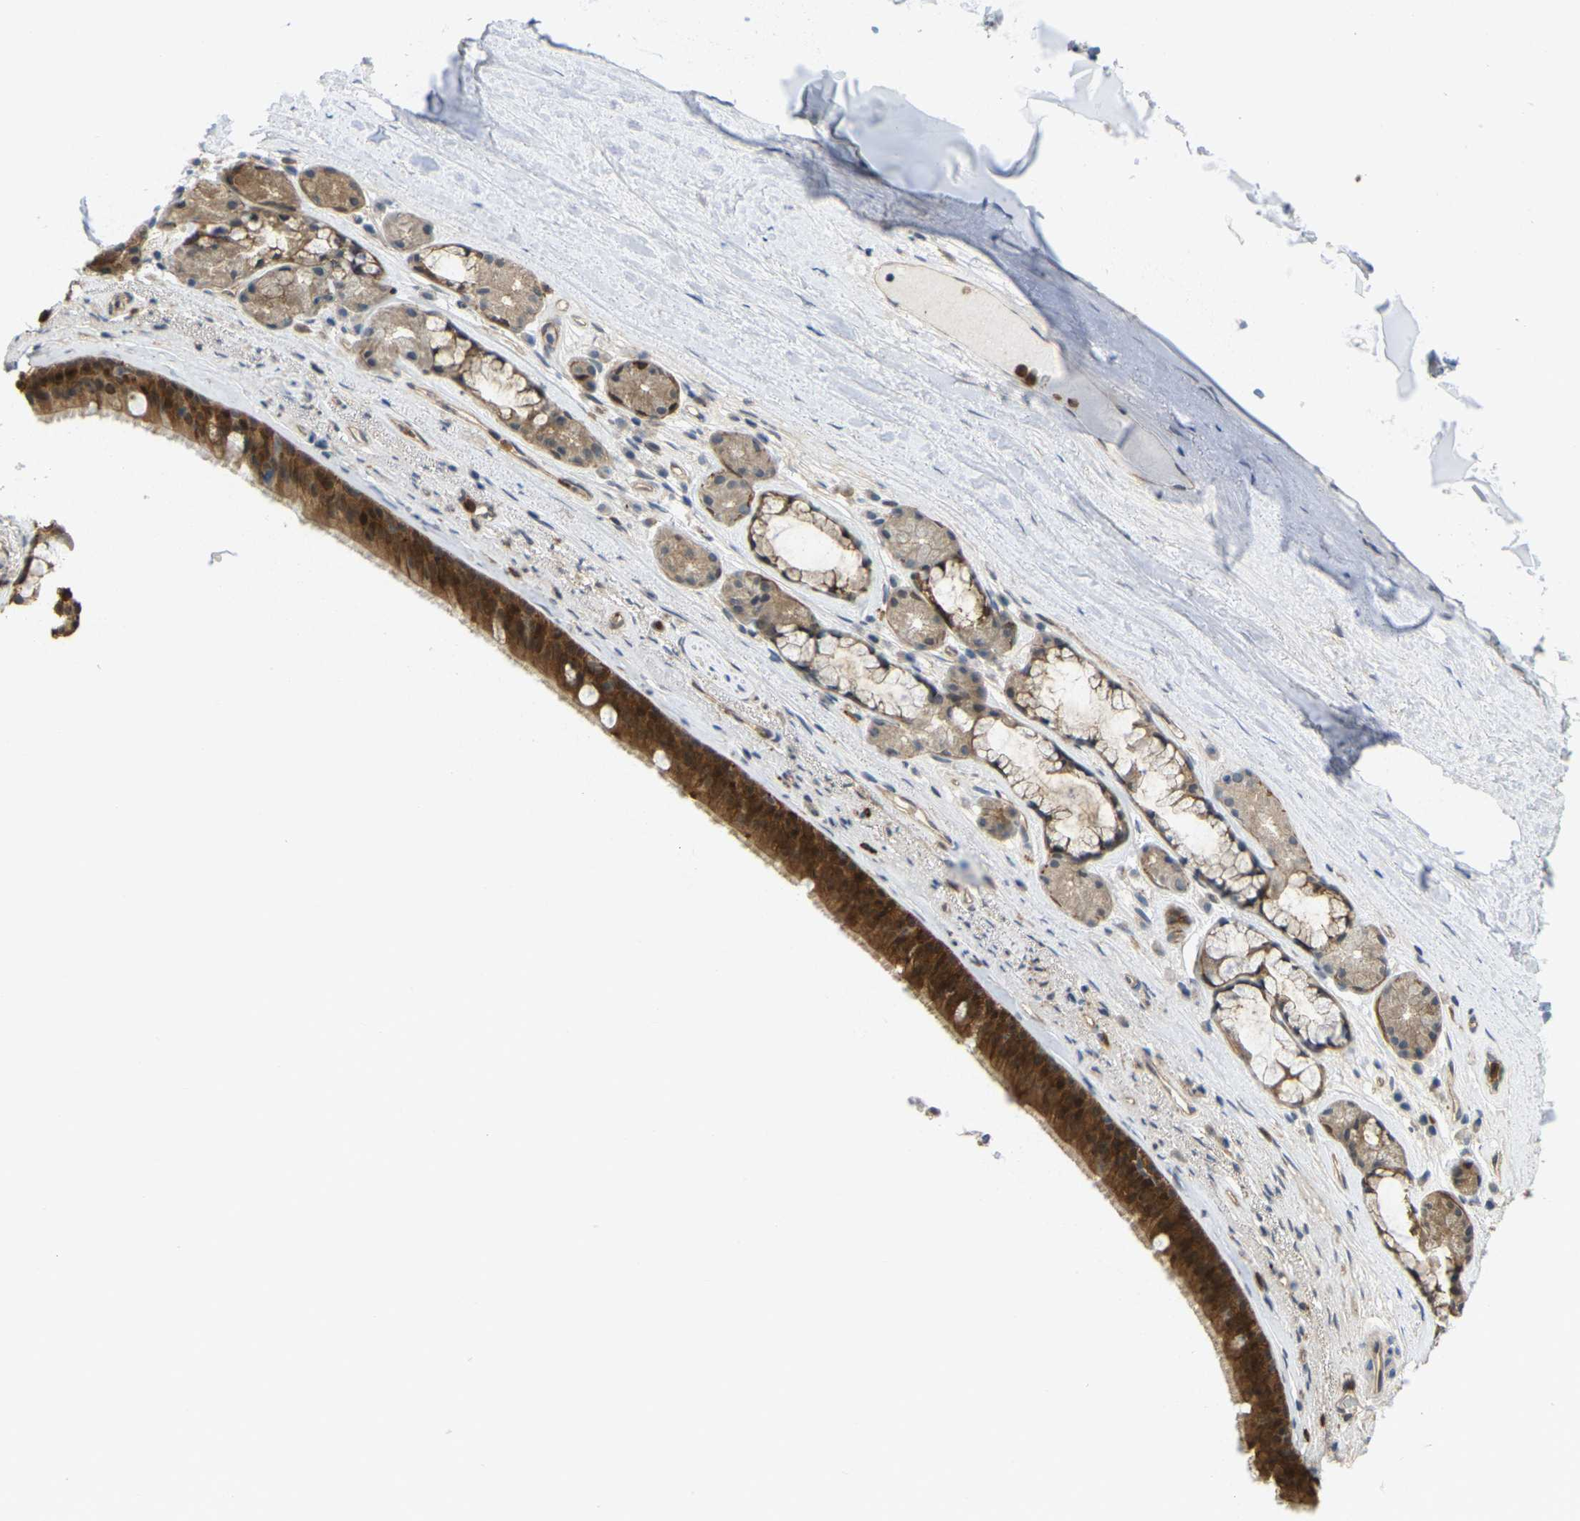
{"staining": {"intensity": "strong", "quantity": ">75%", "location": "cytoplasmic/membranous,nuclear"}, "tissue": "bronchus", "cell_type": "Respiratory epithelial cells", "image_type": "normal", "snomed": [{"axis": "morphology", "description": "Normal tissue, NOS"}, {"axis": "topography", "description": "Cartilage tissue"}], "caption": "Human bronchus stained with a protein marker reveals strong staining in respiratory epithelial cells.", "gene": "SERPINB5", "patient": {"sex": "female", "age": 63}}